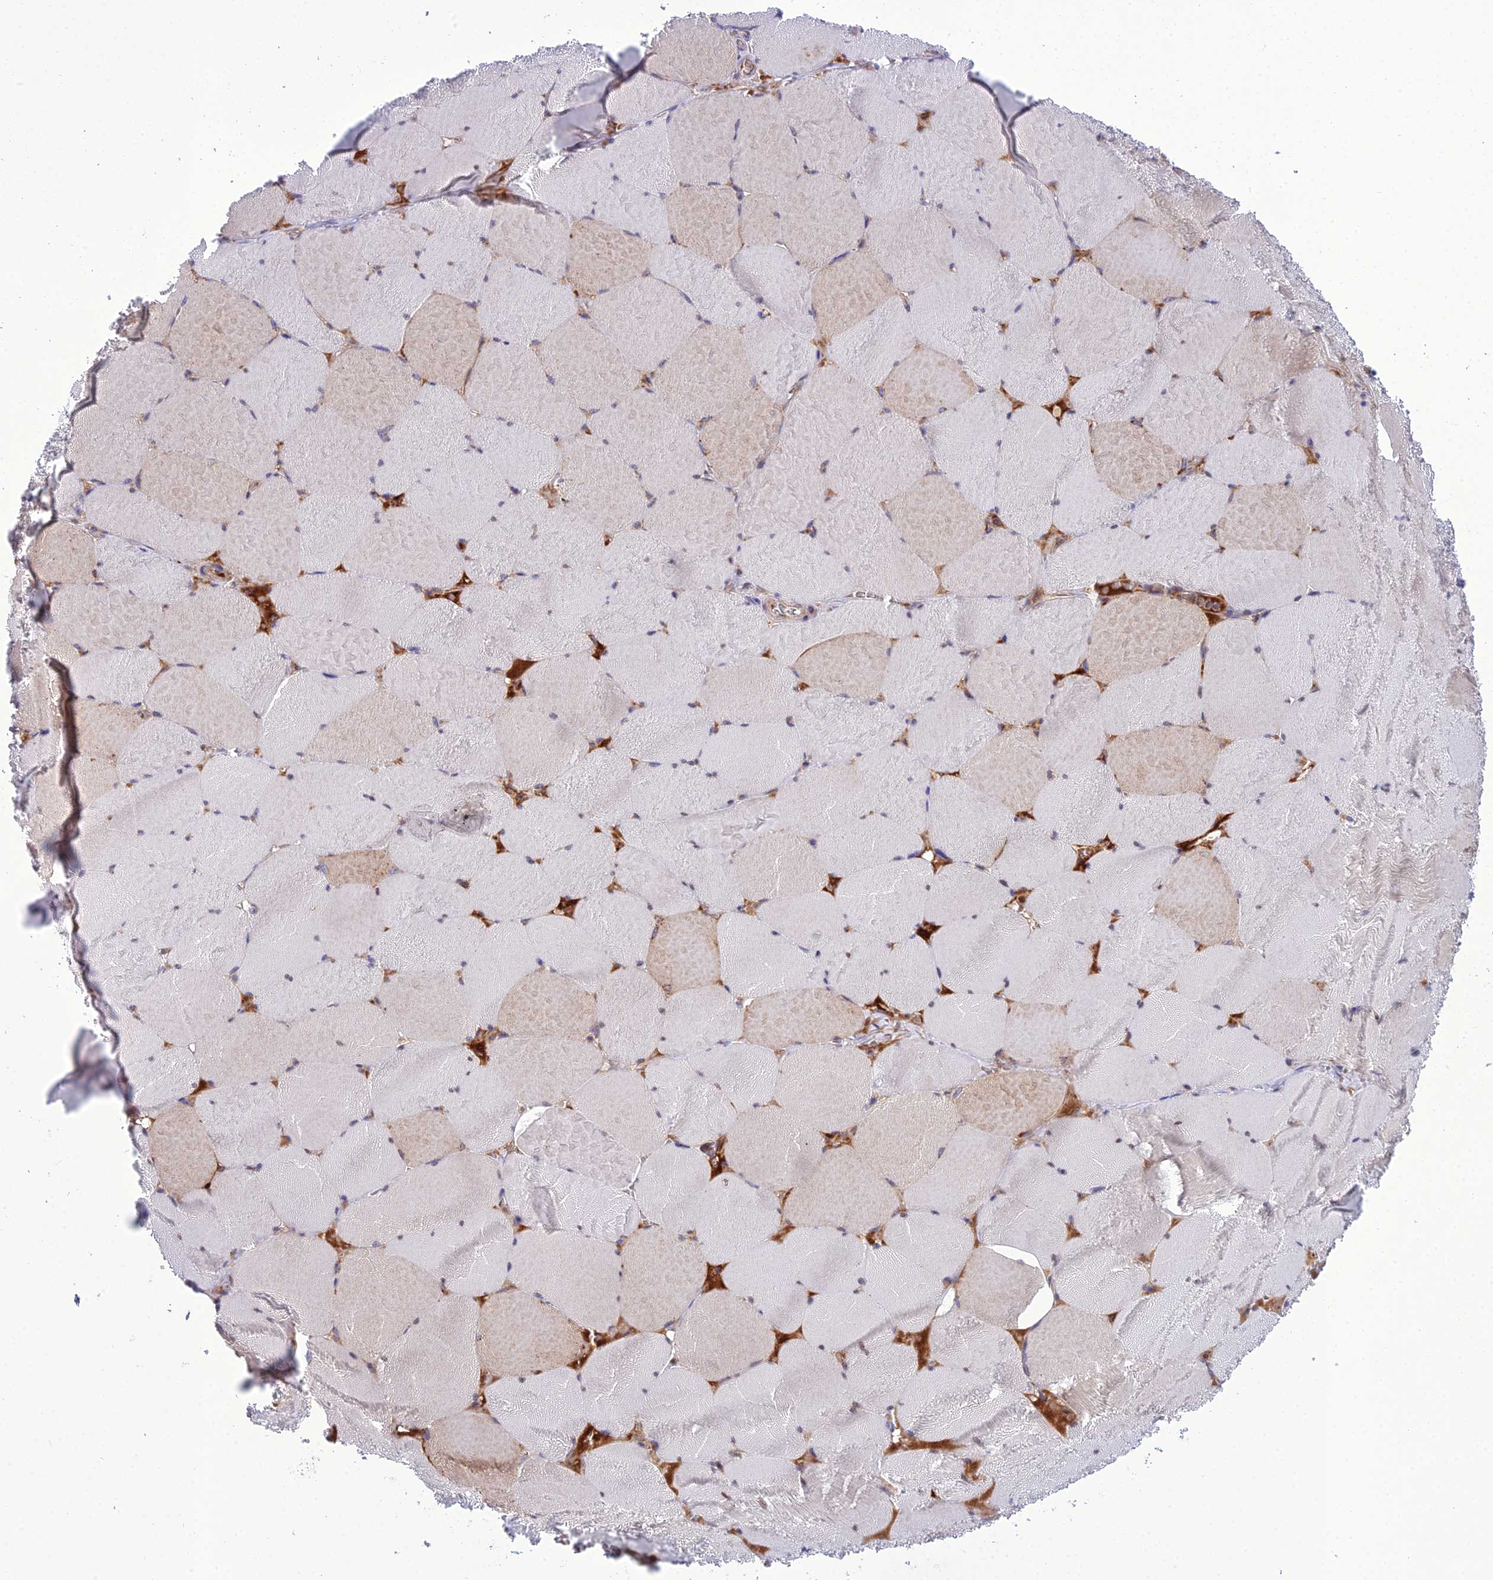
{"staining": {"intensity": "weak", "quantity": "<25%", "location": "cytoplasmic/membranous"}, "tissue": "skeletal muscle", "cell_type": "Myocytes", "image_type": "normal", "snomed": [{"axis": "morphology", "description": "Normal tissue, NOS"}, {"axis": "topography", "description": "Skeletal muscle"}, {"axis": "topography", "description": "Head-Neck"}], "caption": "Protein analysis of unremarkable skeletal muscle demonstrates no significant staining in myocytes.", "gene": "GDF6", "patient": {"sex": "male", "age": 66}}